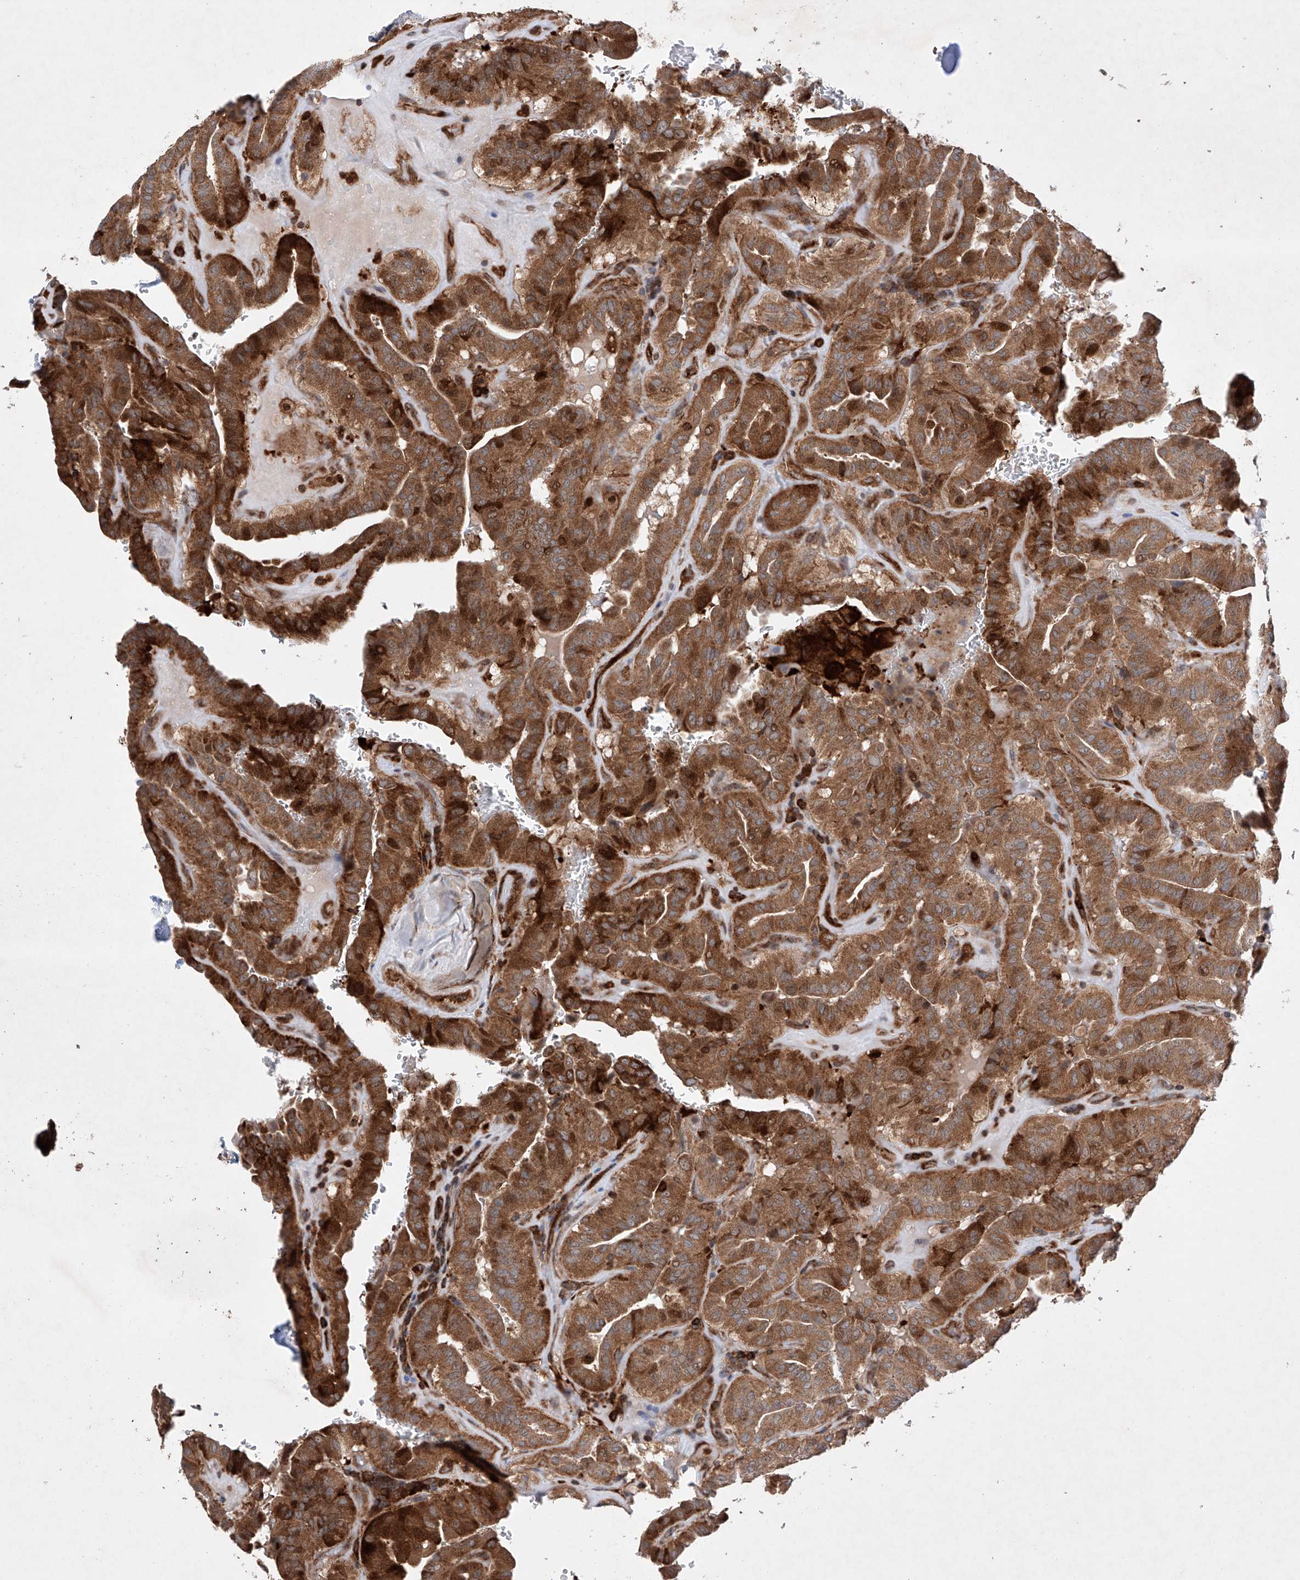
{"staining": {"intensity": "strong", "quantity": ">75%", "location": "cytoplasmic/membranous"}, "tissue": "thyroid cancer", "cell_type": "Tumor cells", "image_type": "cancer", "snomed": [{"axis": "morphology", "description": "Papillary adenocarcinoma, NOS"}, {"axis": "topography", "description": "Thyroid gland"}], "caption": "High-magnification brightfield microscopy of thyroid cancer (papillary adenocarcinoma) stained with DAB (brown) and counterstained with hematoxylin (blue). tumor cells exhibit strong cytoplasmic/membranous staining is identified in about>75% of cells.", "gene": "TIMM23", "patient": {"sex": "male", "age": 77}}